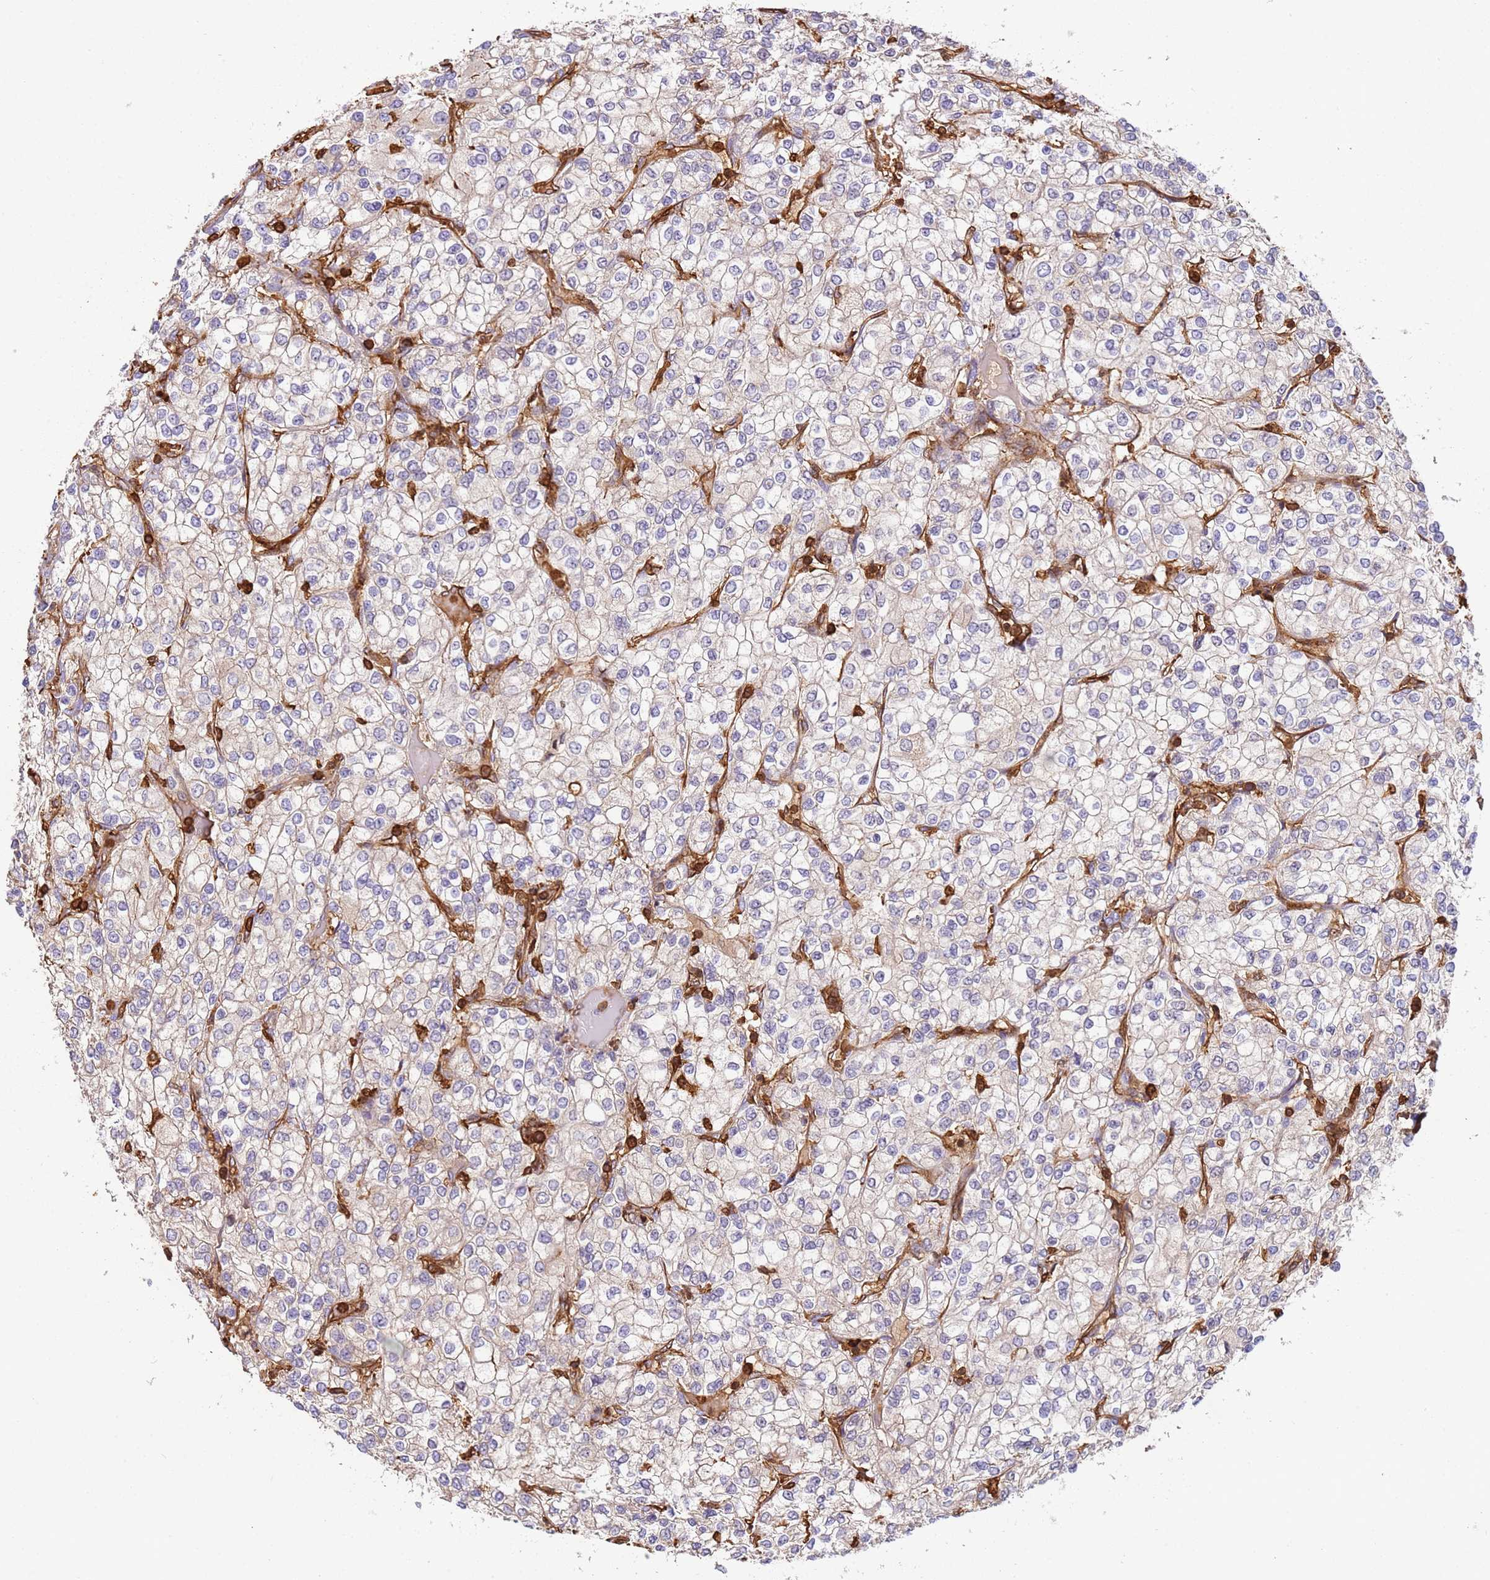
{"staining": {"intensity": "negative", "quantity": "none", "location": "none"}, "tissue": "renal cancer", "cell_type": "Tumor cells", "image_type": "cancer", "snomed": [{"axis": "morphology", "description": "Adenocarcinoma, NOS"}, {"axis": "topography", "description": "Kidney"}], "caption": "This is an immunohistochemistry (IHC) histopathology image of human renal cancer (adenocarcinoma). There is no positivity in tumor cells.", "gene": "OR6P1", "patient": {"sex": "male", "age": 80}}